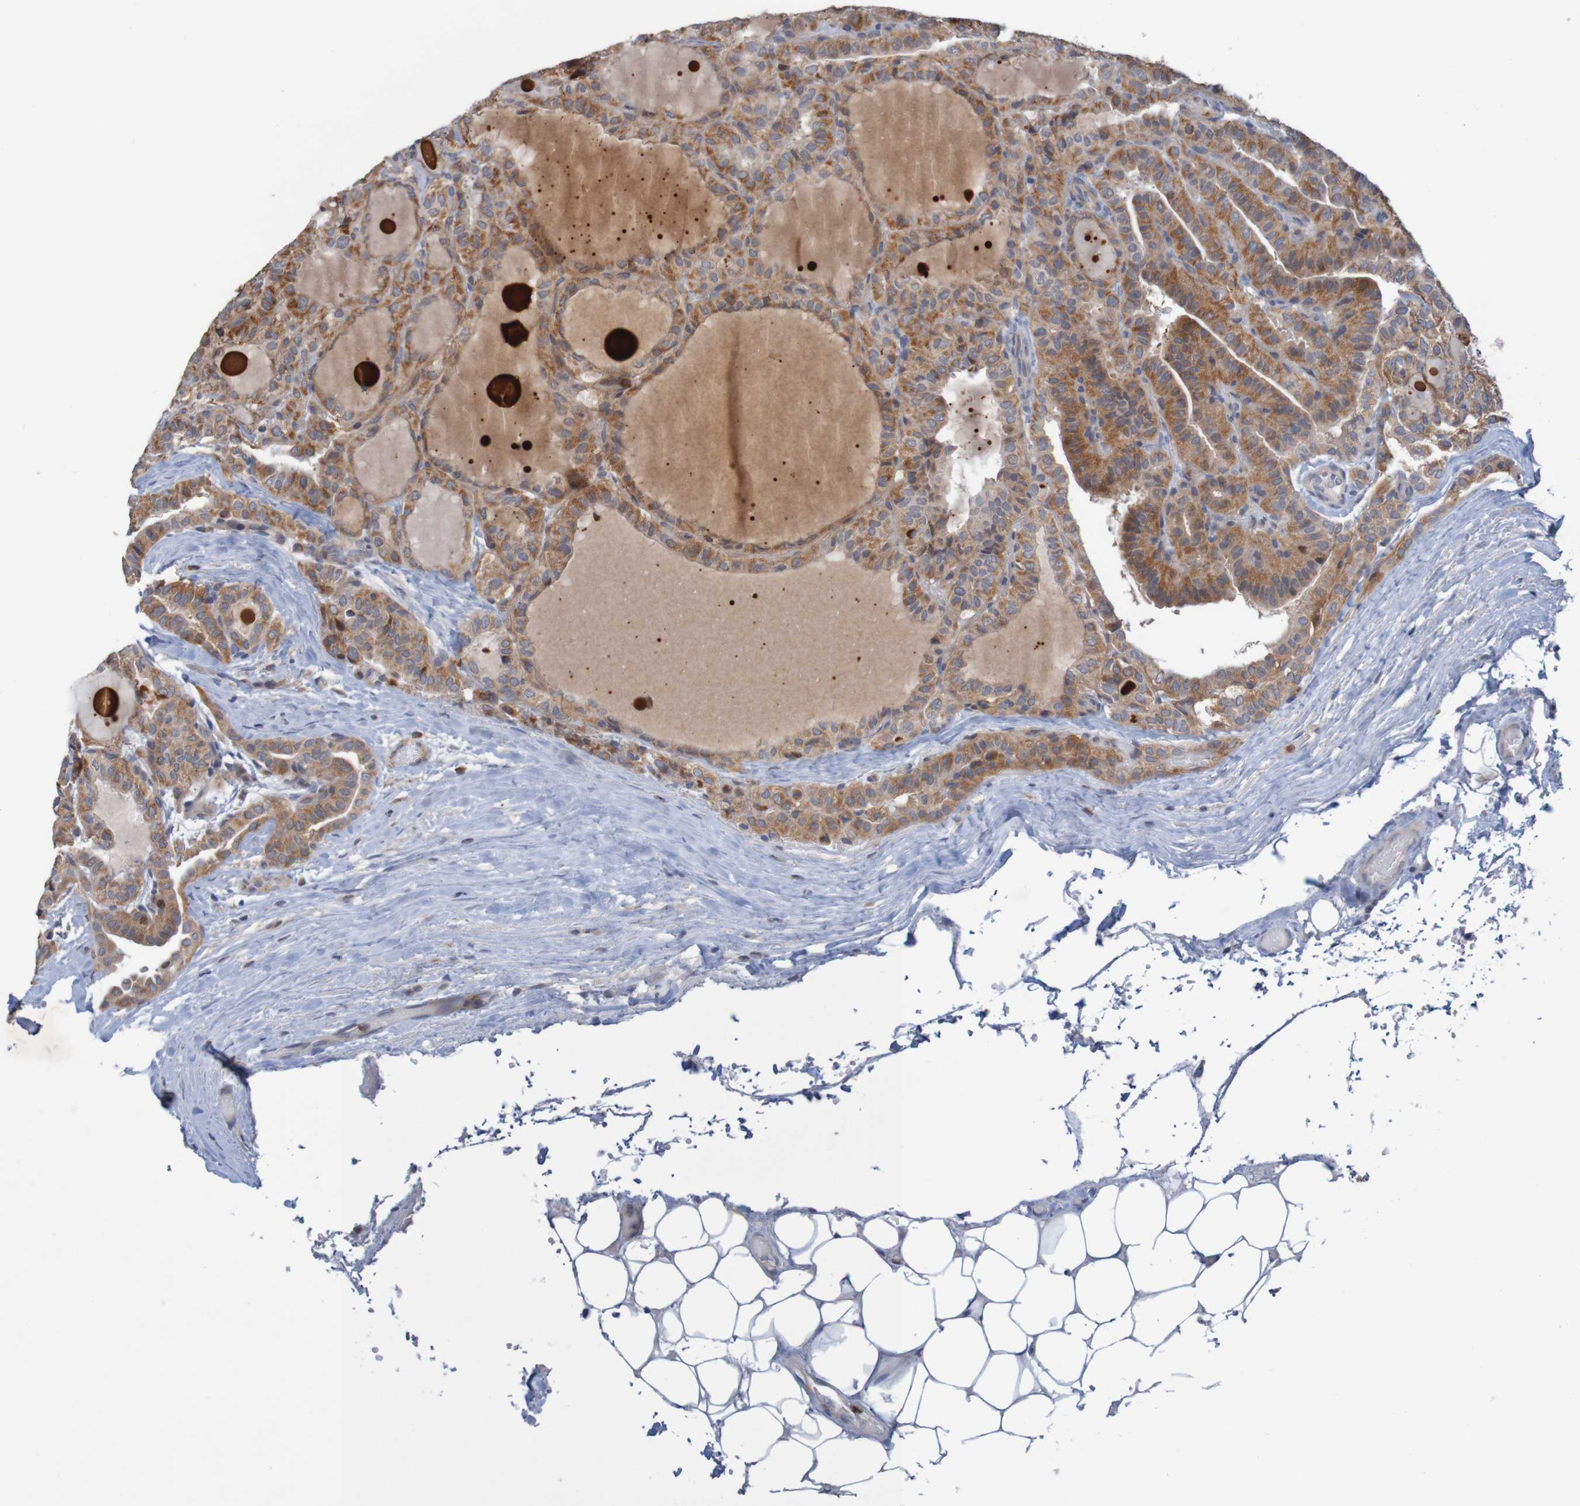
{"staining": {"intensity": "moderate", "quantity": ">75%", "location": "cytoplasmic/membranous"}, "tissue": "thyroid cancer", "cell_type": "Tumor cells", "image_type": "cancer", "snomed": [{"axis": "morphology", "description": "Papillary adenocarcinoma, NOS"}, {"axis": "topography", "description": "Thyroid gland"}], "caption": "Human thyroid cancer (papillary adenocarcinoma) stained for a protein (brown) demonstrates moderate cytoplasmic/membranous positive staining in about >75% of tumor cells.", "gene": "NAV2", "patient": {"sex": "male", "age": 77}}